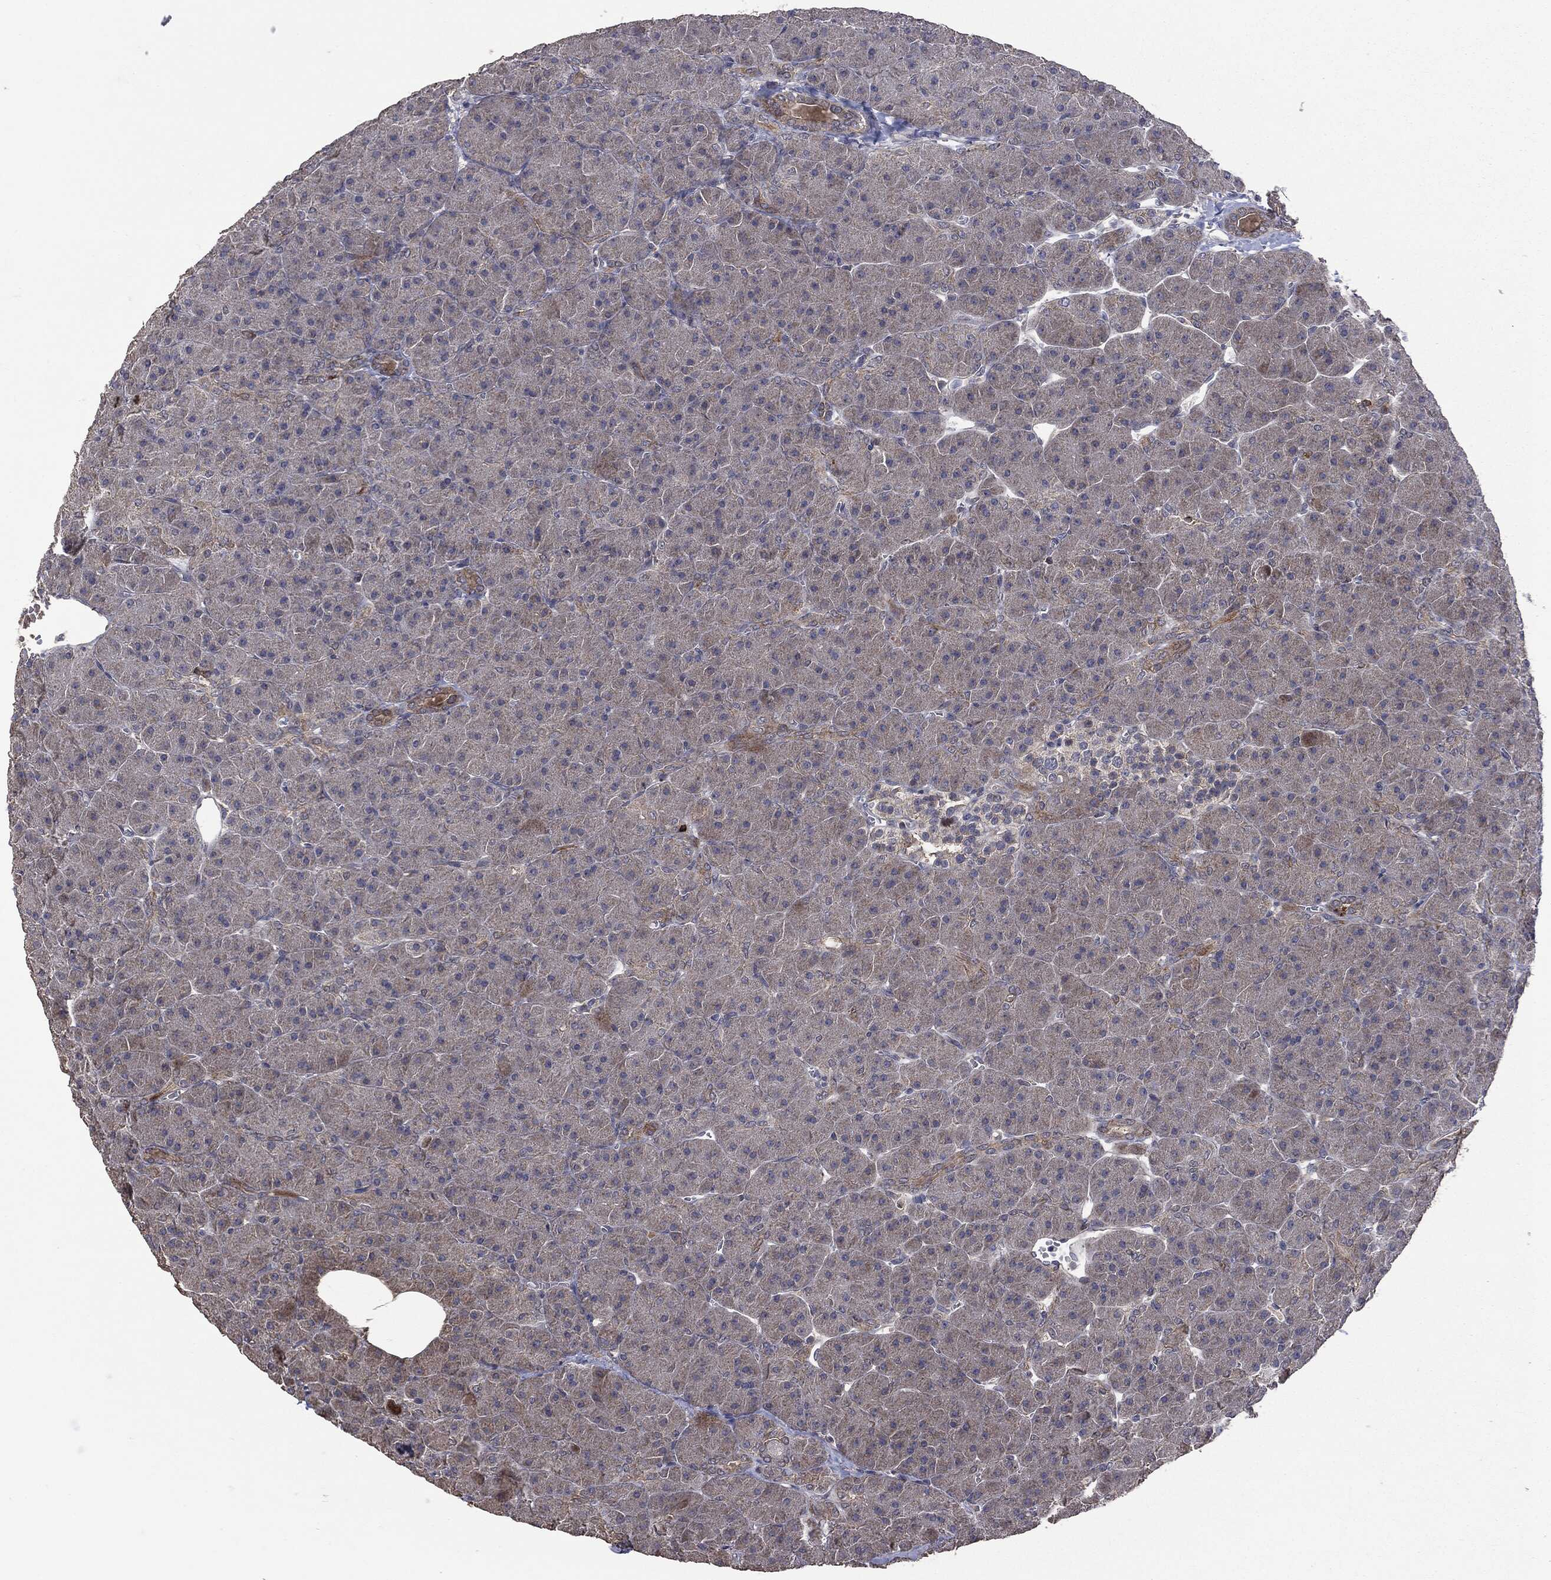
{"staining": {"intensity": "moderate", "quantity": "<25%", "location": "cytoplasmic/membranous"}, "tissue": "pancreas", "cell_type": "Exocrine glandular cells", "image_type": "normal", "snomed": [{"axis": "morphology", "description": "Normal tissue, NOS"}, {"axis": "topography", "description": "Pancreas"}], "caption": "Immunohistochemistry image of benign pancreas stained for a protein (brown), which demonstrates low levels of moderate cytoplasmic/membranous positivity in about <25% of exocrine glandular cells.", "gene": "MTOR", "patient": {"sex": "male", "age": 61}}